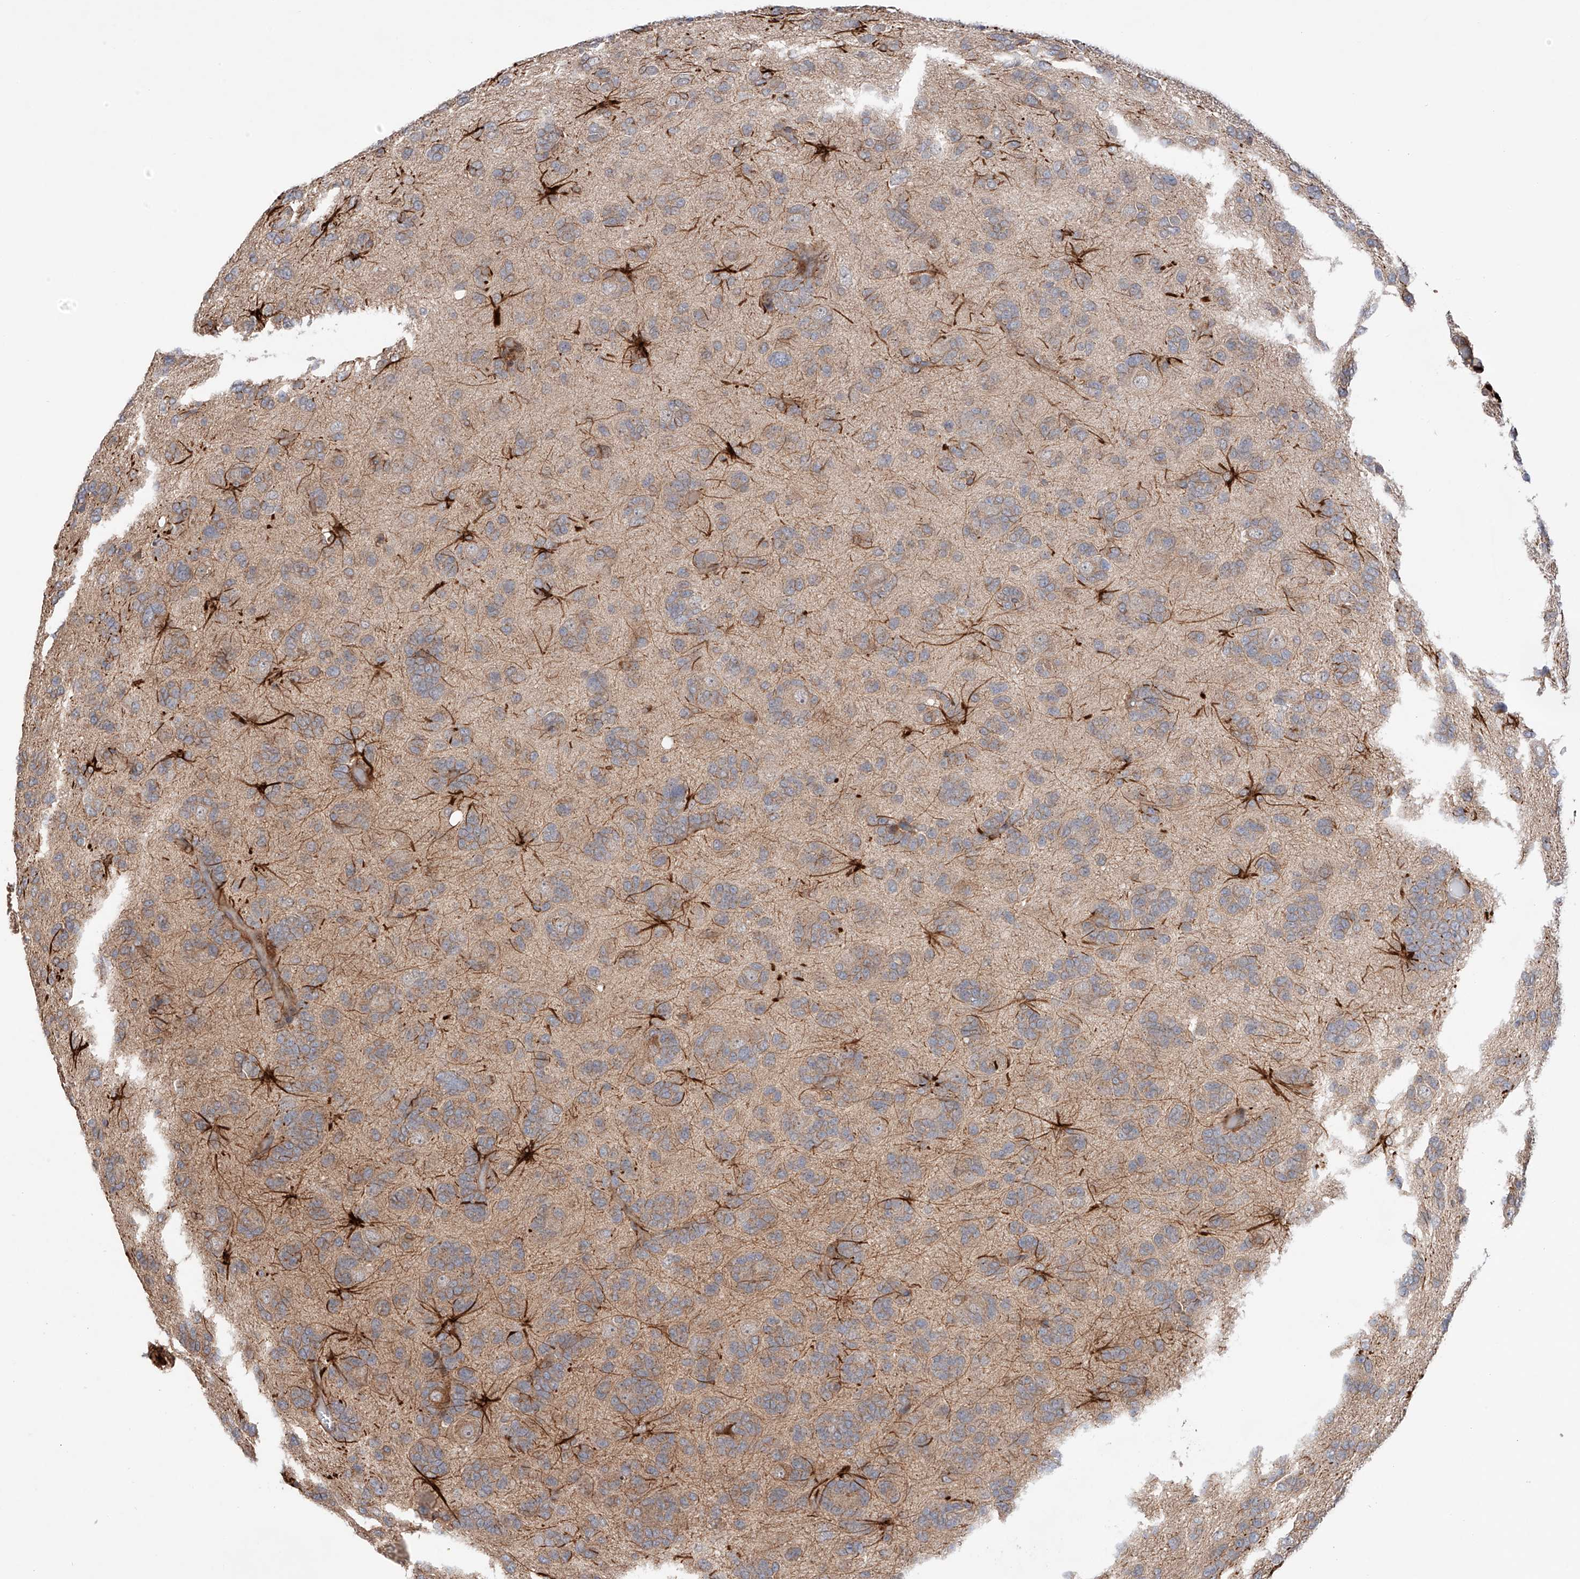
{"staining": {"intensity": "weak", "quantity": "<25%", "location": "cytoplasmic/membranous"}, "tissue": "glioma", "cell_type": "Tumor cells", "image_type": "cancer", "snomed": [{"axis": "morphology", "description": "Glioma, malignant, High grade"}, {"axis": "topography", "description": "Brain"}], "caption": "There is no significant expression in tumor cells of glioma.", "gene": "IGSF22", "patient": {"sex": "female", "age": 59}}